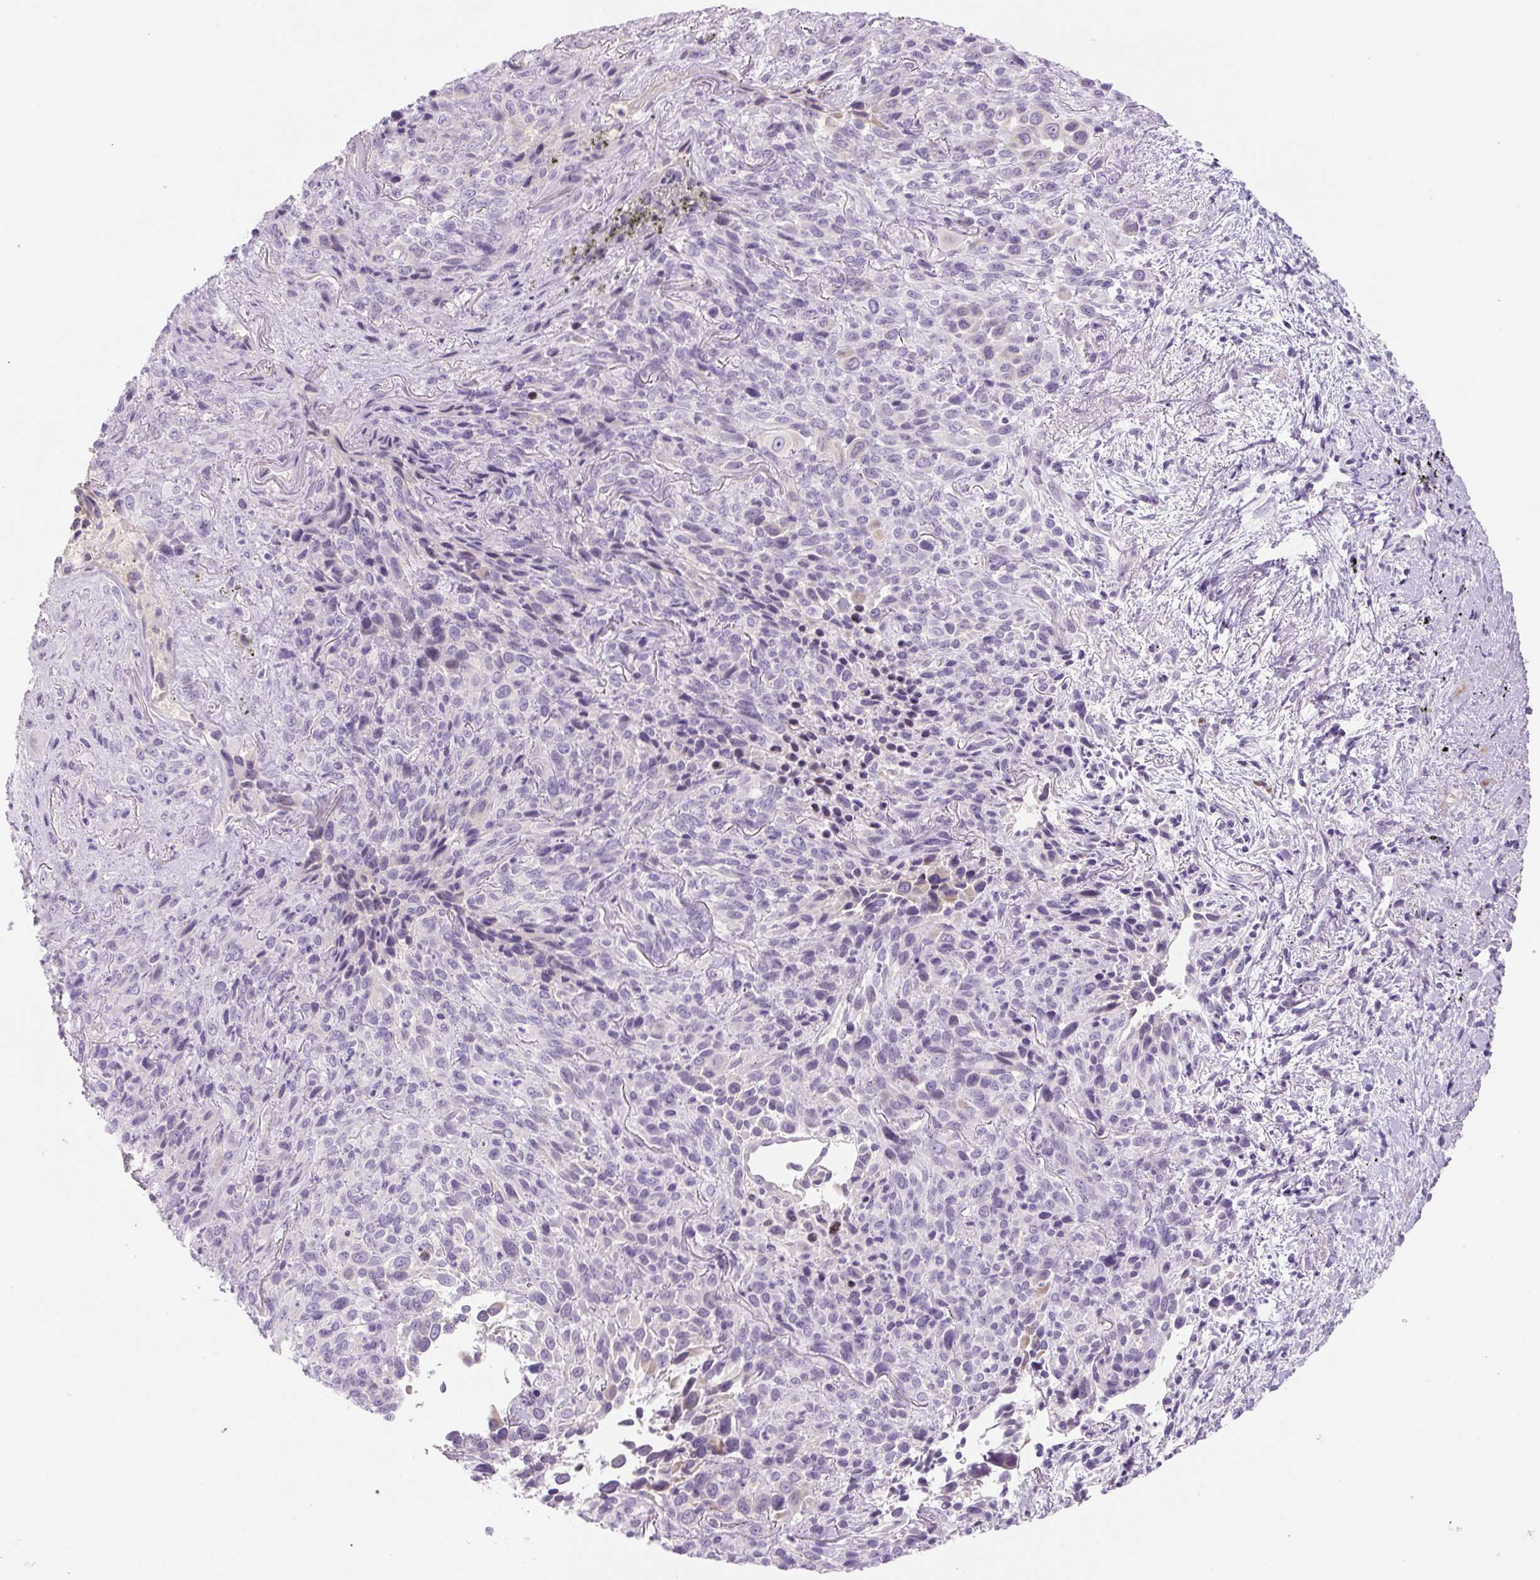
{"staining": {"intensity": "negative", "quantity": "none", "location": "none"}, "tissue": "melanoma", "cell_type": "Tumor cells", "image_type": "cancer", "snomed": [{"axis": "morphology", "description": "Malignant melanoma, Metastatic site"}, {"axis": "topography", "description": "Lung"}], "caption": "The photomicrograph exhibits no significant positivity in tumor cells of melanoma.", "gene": "PRM1", "patient": {"sex": "male", "age": 48}}